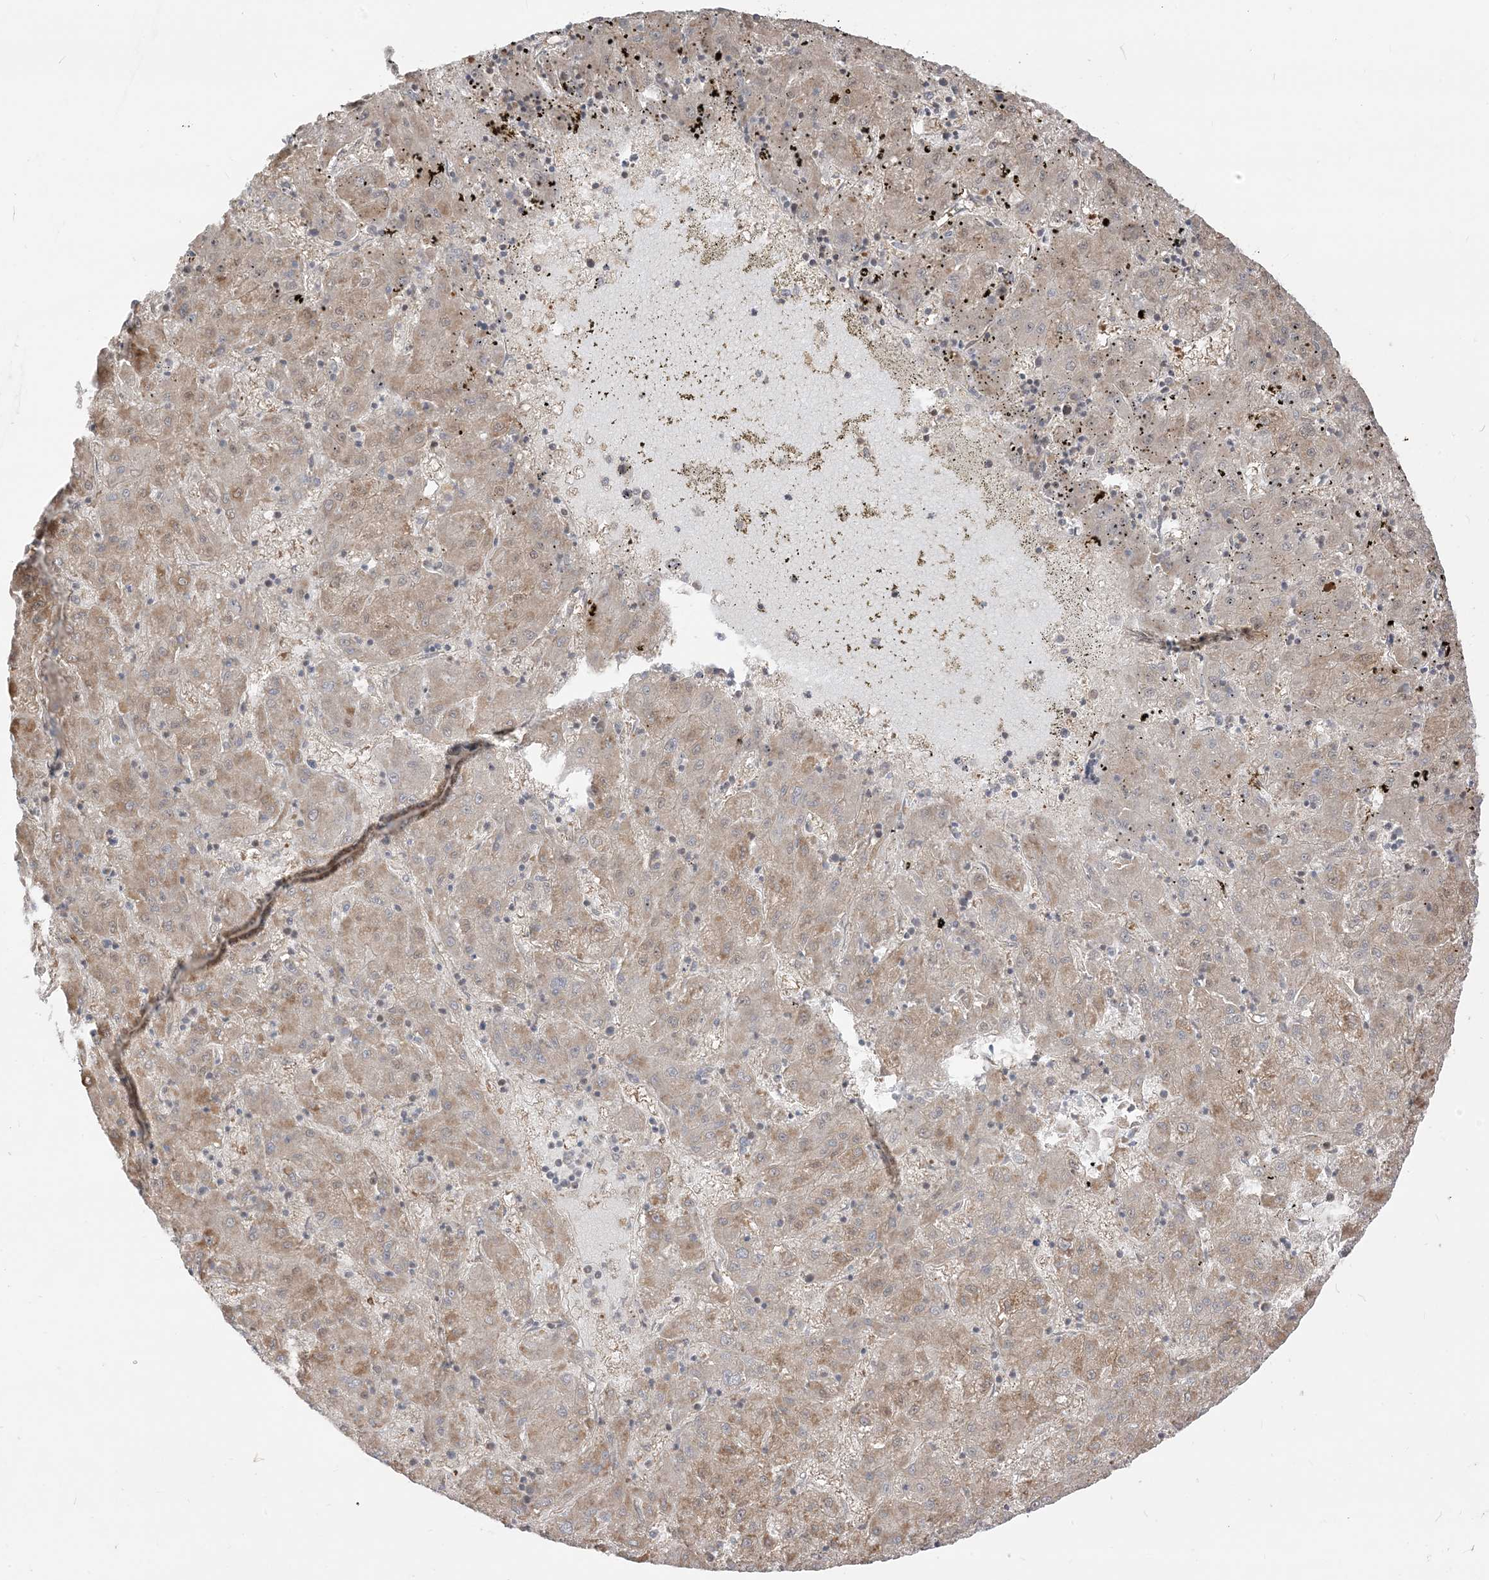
{"staining": {"intensity": "weak", "quantity": "25%-75%", "location": "cytoplasmic/membranous"}, "tissue": "liver cancer", "cell_type": "Tumor cells", "image_type": "cancer", "snomed": [{"axis": "morphology", "description": "Carcinoma, Hepatocellular, NOS"}, {"axis": "topography", "description": "Liver"}], "caption": "Human liver cancer stained with a protein marker displays weak staining in tumor cells.", "gene": "TBCC", "patient": {"sex": "male", "age": 72}}